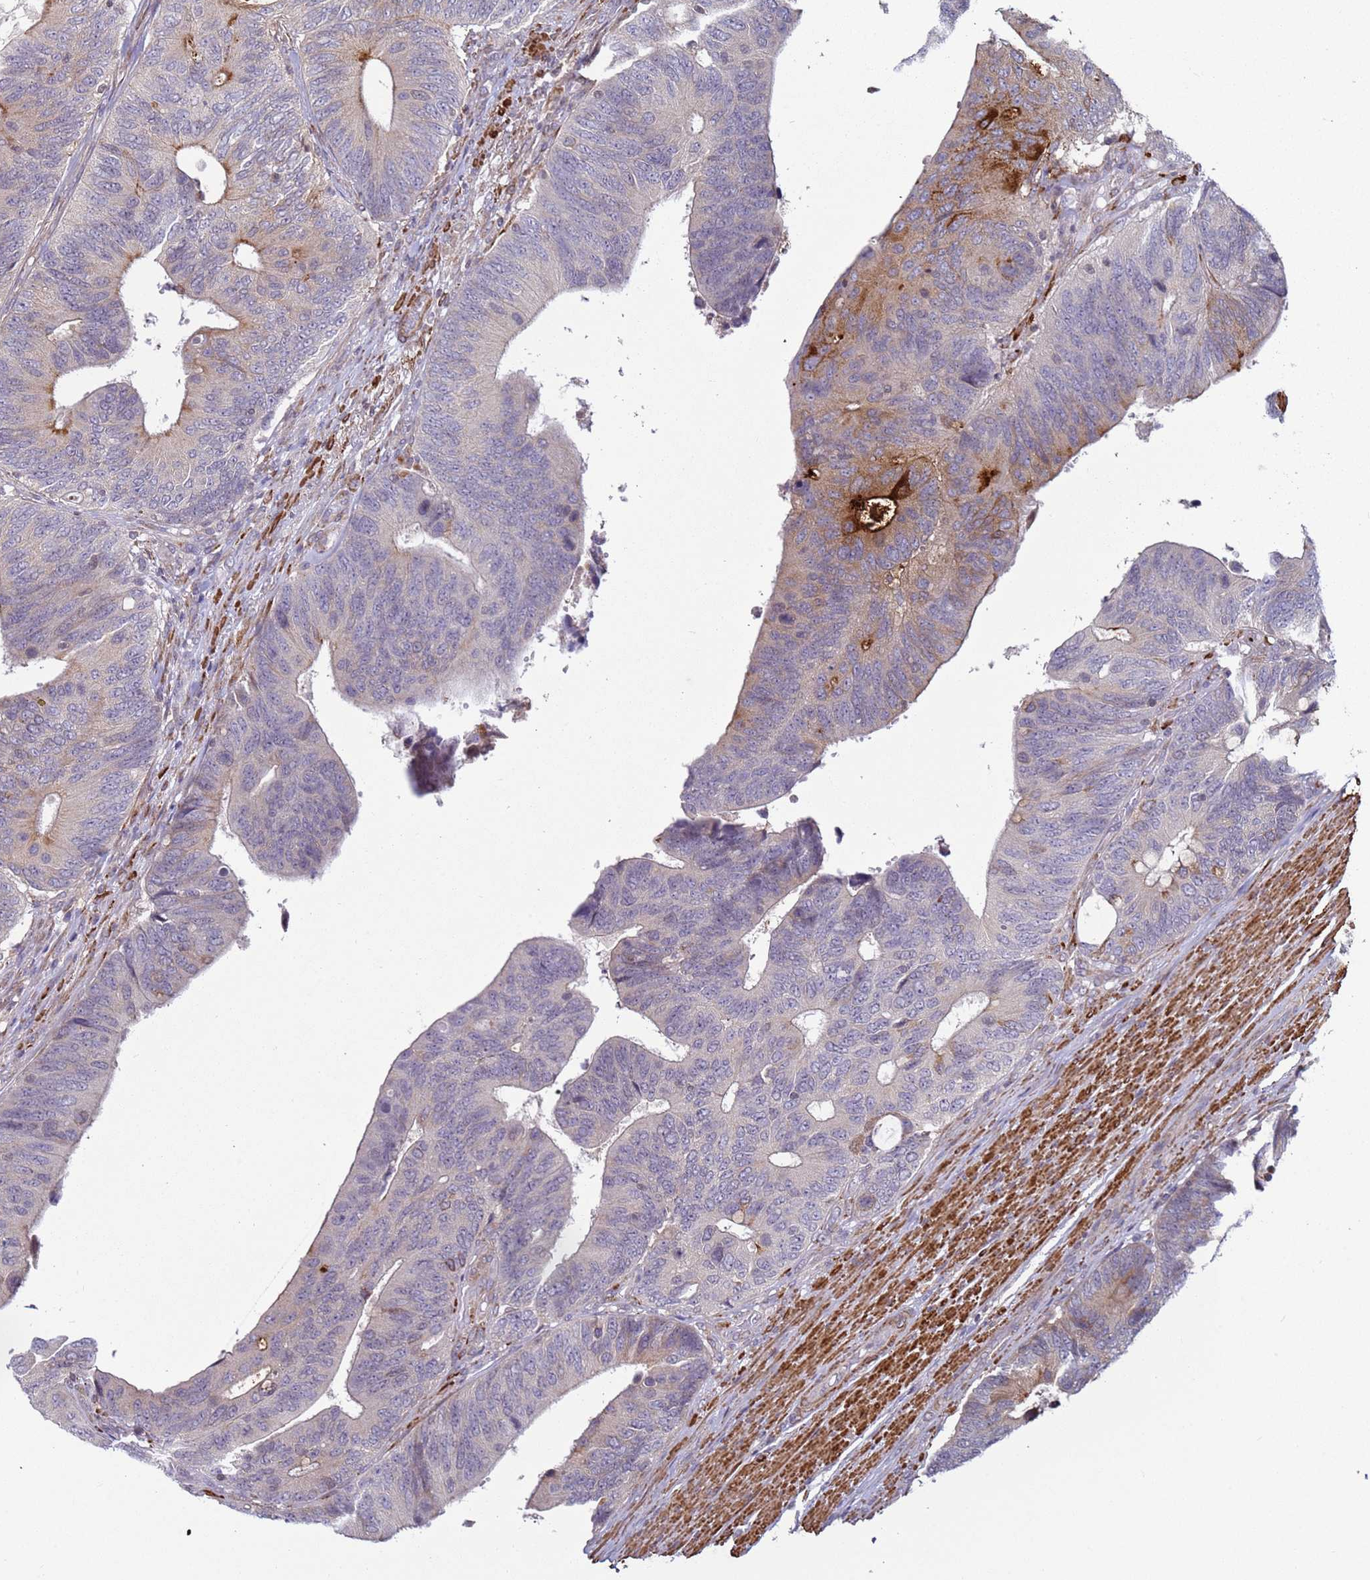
{"staining": {"intensity": "weak", "quantity": "<25%", "location": "cytoplasmic/membranous"}, "tissue": "colorectal cancer", "cell_type": "Tumor cells", "image_type": "cancer", "snomed": [{"axis": "morphology", "description": "Adenocarcinoma, NOS"}, {"axis": "topography", "description": "Colon"}], "caption": "This is an immunohistochemistry (IHC) image of human adenocarcinoma (colorectal). There is no expression in tumor cells.", "gene": "SNAPC4", "patient": {"sex": "male", "age": 87}}